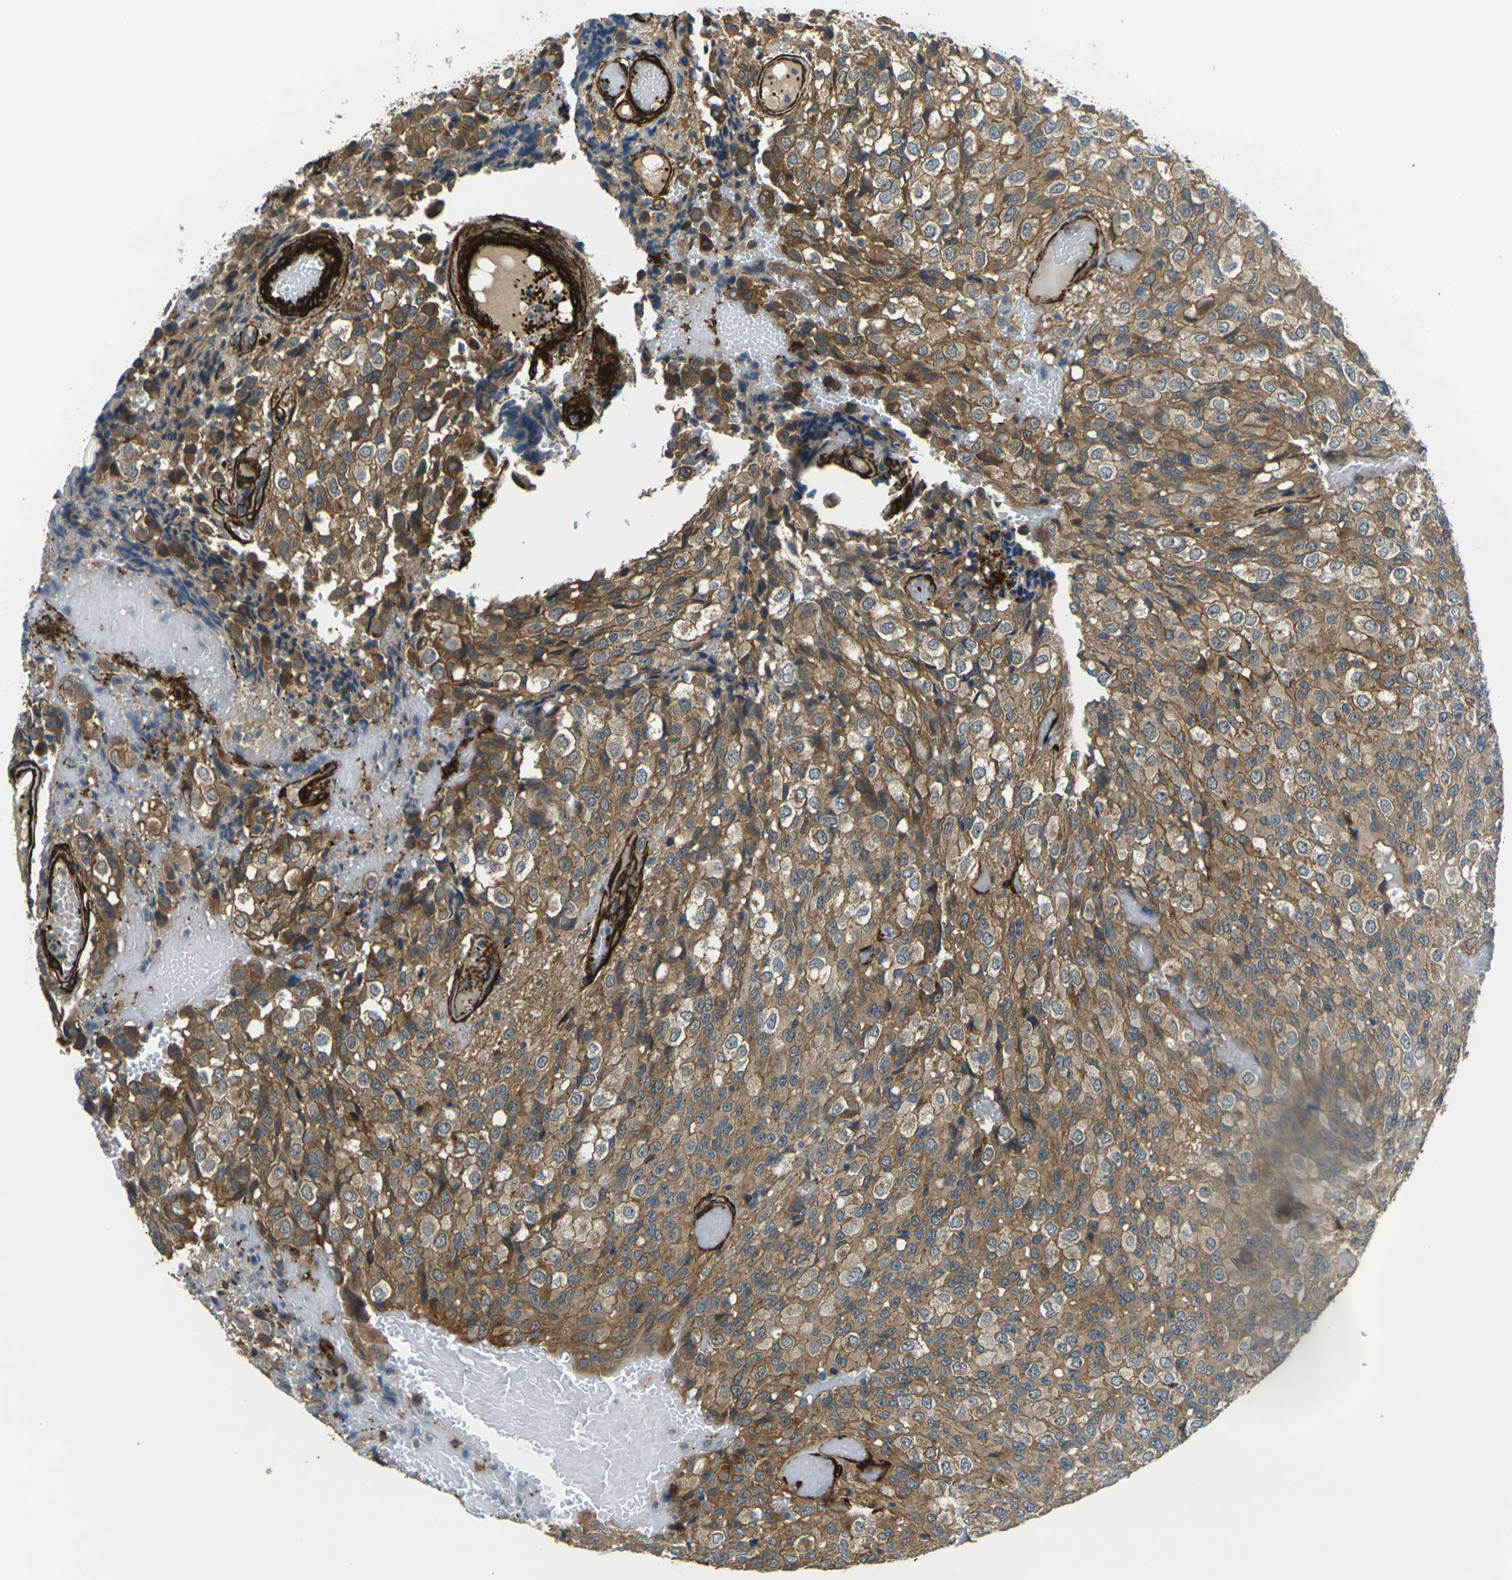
{"staining": {"intensity": "moderate", "quantity": "25%-75%", "location": "cytoplasmic/membranous"}, "tissue": "glioma", "cell_type": "Tumor cells", "image_type": "cancer", "snomed": [{"axis": "morphology", "description": "Glioma, malignant, High grade"}, {"axis": "topography", "description": "Brain"}], "caption": "Protein positivity by immunohistochemistry (IHC) demonstrates moderate cytoplasmic/membranous expression in approximately 25%-75% of tumor cells in glioma. (DAB (3,3'-diaminobenzidine) IHC, brown staining for protein, blue staining for nuclei).", "gene": "GRAMD1C", "patient": {"sex": "male", "age": 32}}